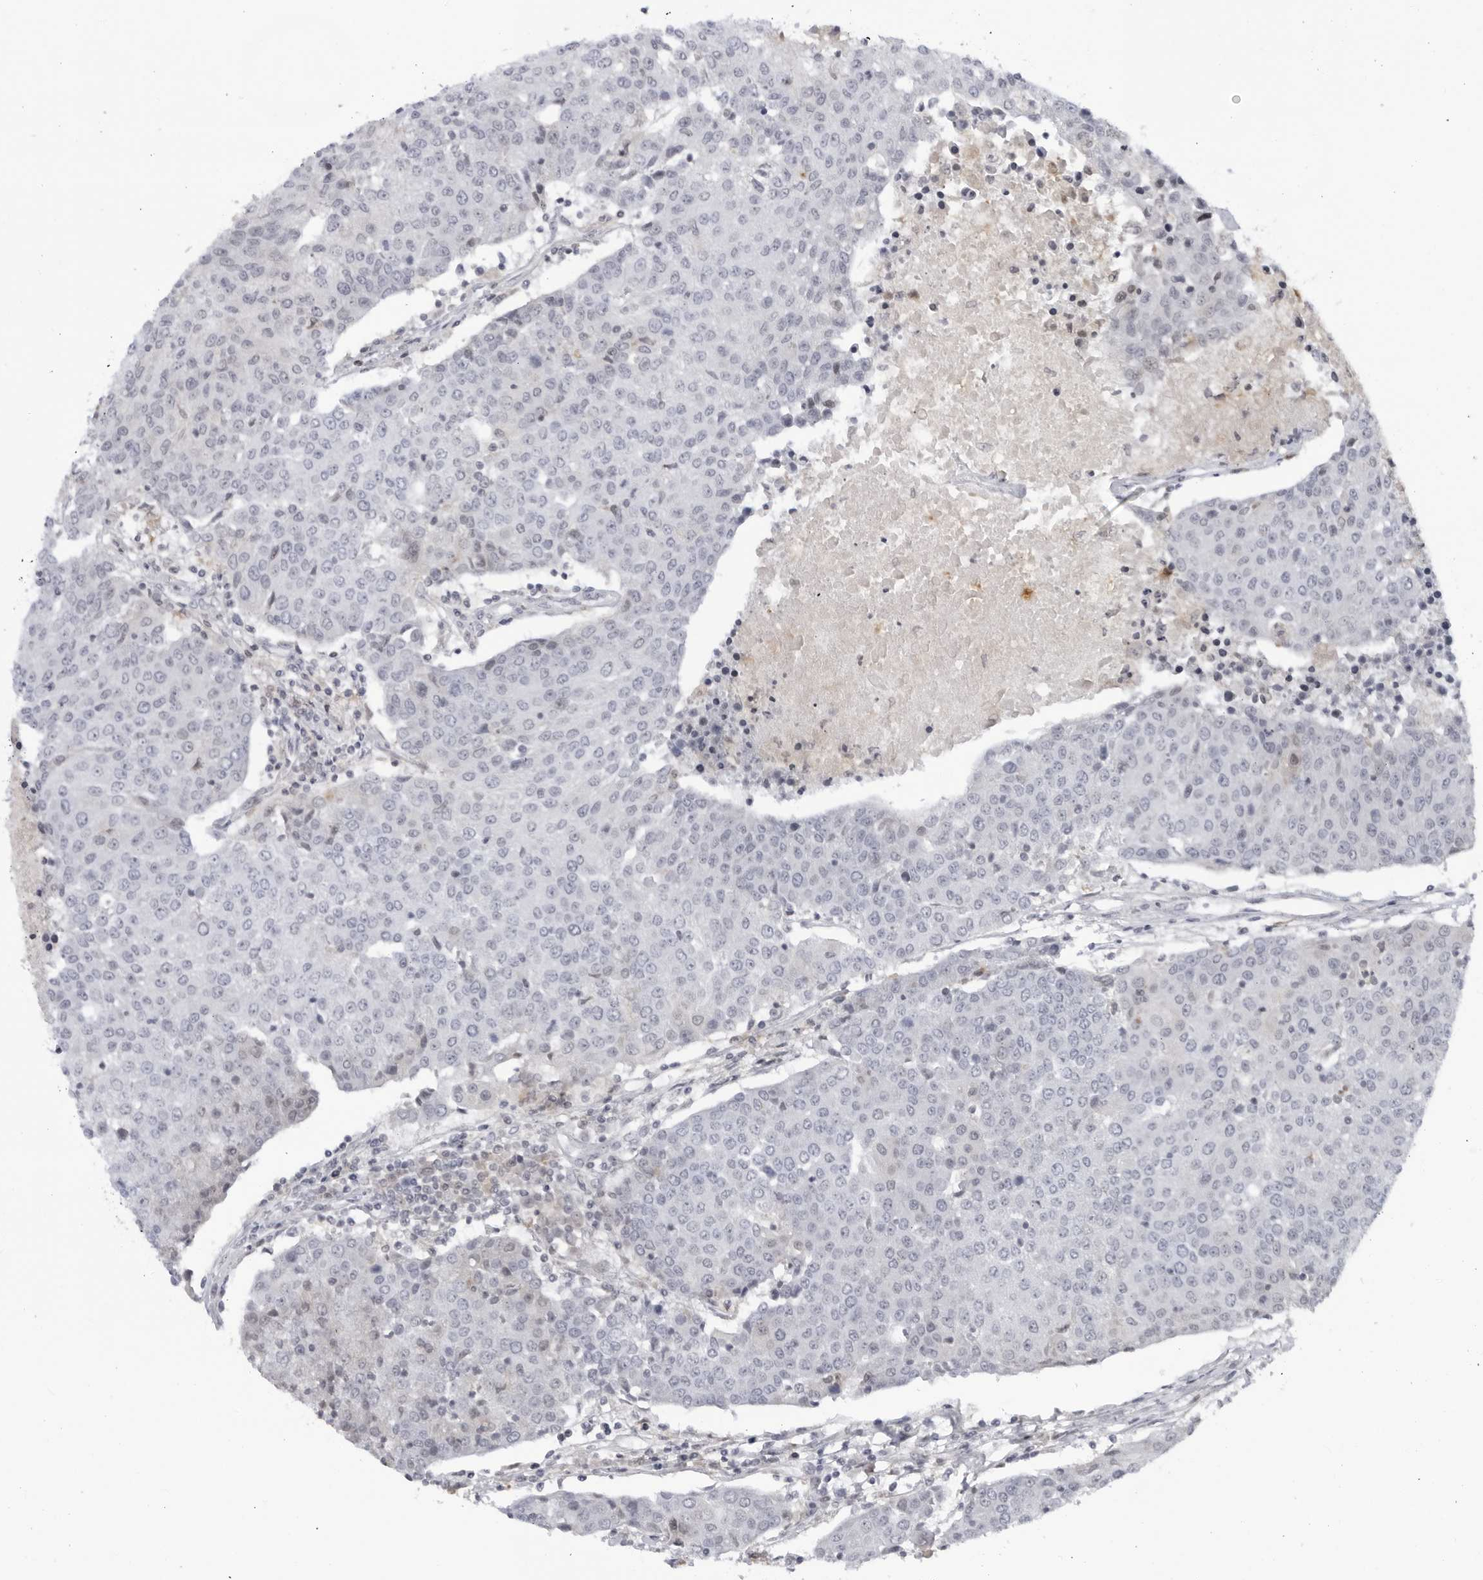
{"staining": {"intensity": "negative", "quantity": "none", "location": "none"}, "tissue": "urothelial cancer", "cell_type": "Tumor cells", "image_type": "cancer", "snomed": [{"axis": "morphology", "description": "Urothelial carcinoma, High grade"}, {"axis": "topography", "description": "Urinary bladder"}], "caption": "There is no significant staining in tumor cells of high-grade urothelial carcinoma. Nuclei are stained in blue.", "gene": "DTL", "patient": {"sex": "female", "age": 85}}